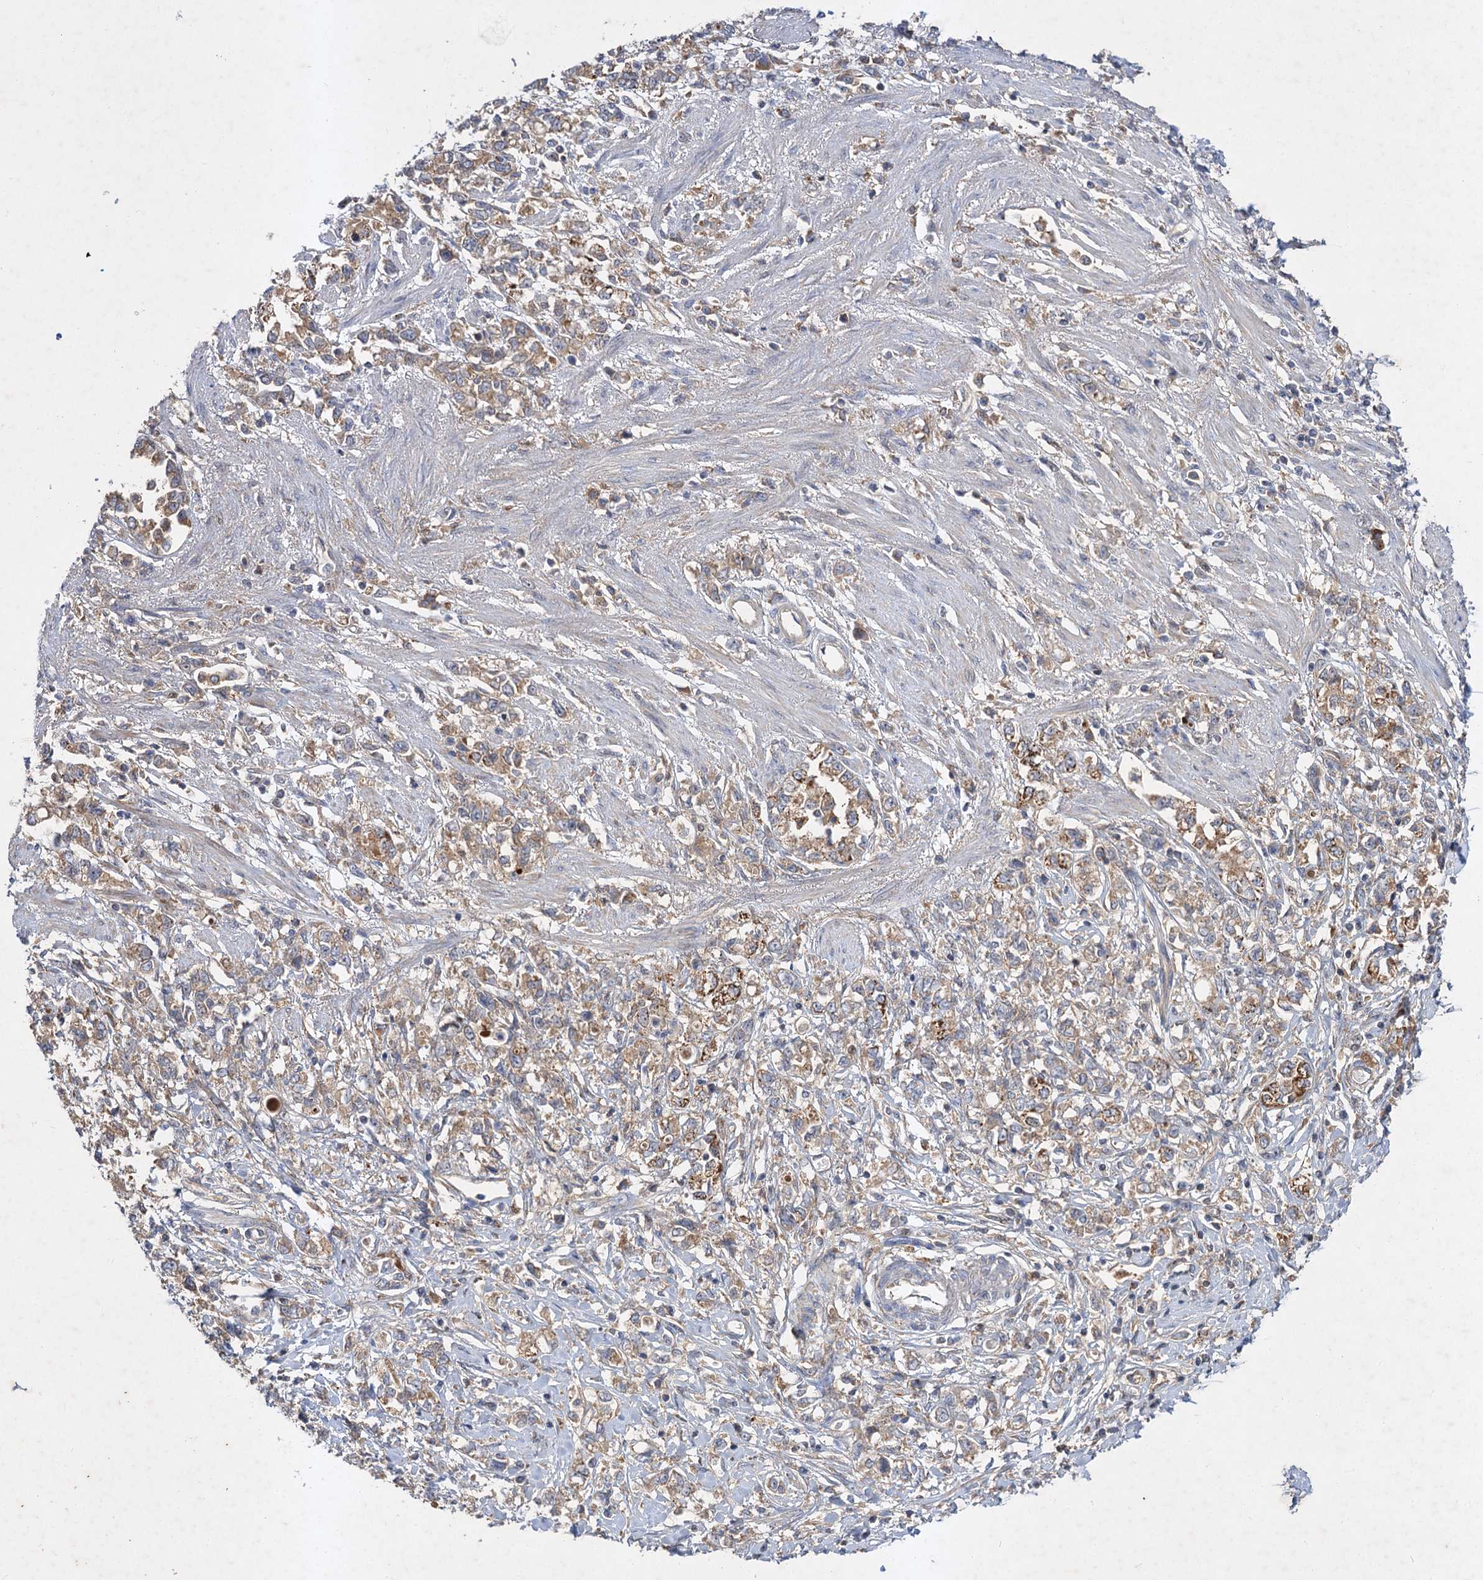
{"staining": {"intensity": "weak", "quantity": ">75%", "location": "cytoplasmic/membranous"}, "tissue": "stomach cancer", "cell_type": "Tumor cells", "image_type": "cancer", "snomed": [{"axis": "morphology", "description": "Adenocarcinoma, NOS"}, {"axis": "topography", "description": "Stomach"}], "caption": "Immunohistochemical staining of stomach cancer displays low levels of weak cytoplasmic/membranous expression in approximately >75% of tumor cells.", "gene": "PATL1", "patient": {"sex": "female", "age": 76}}